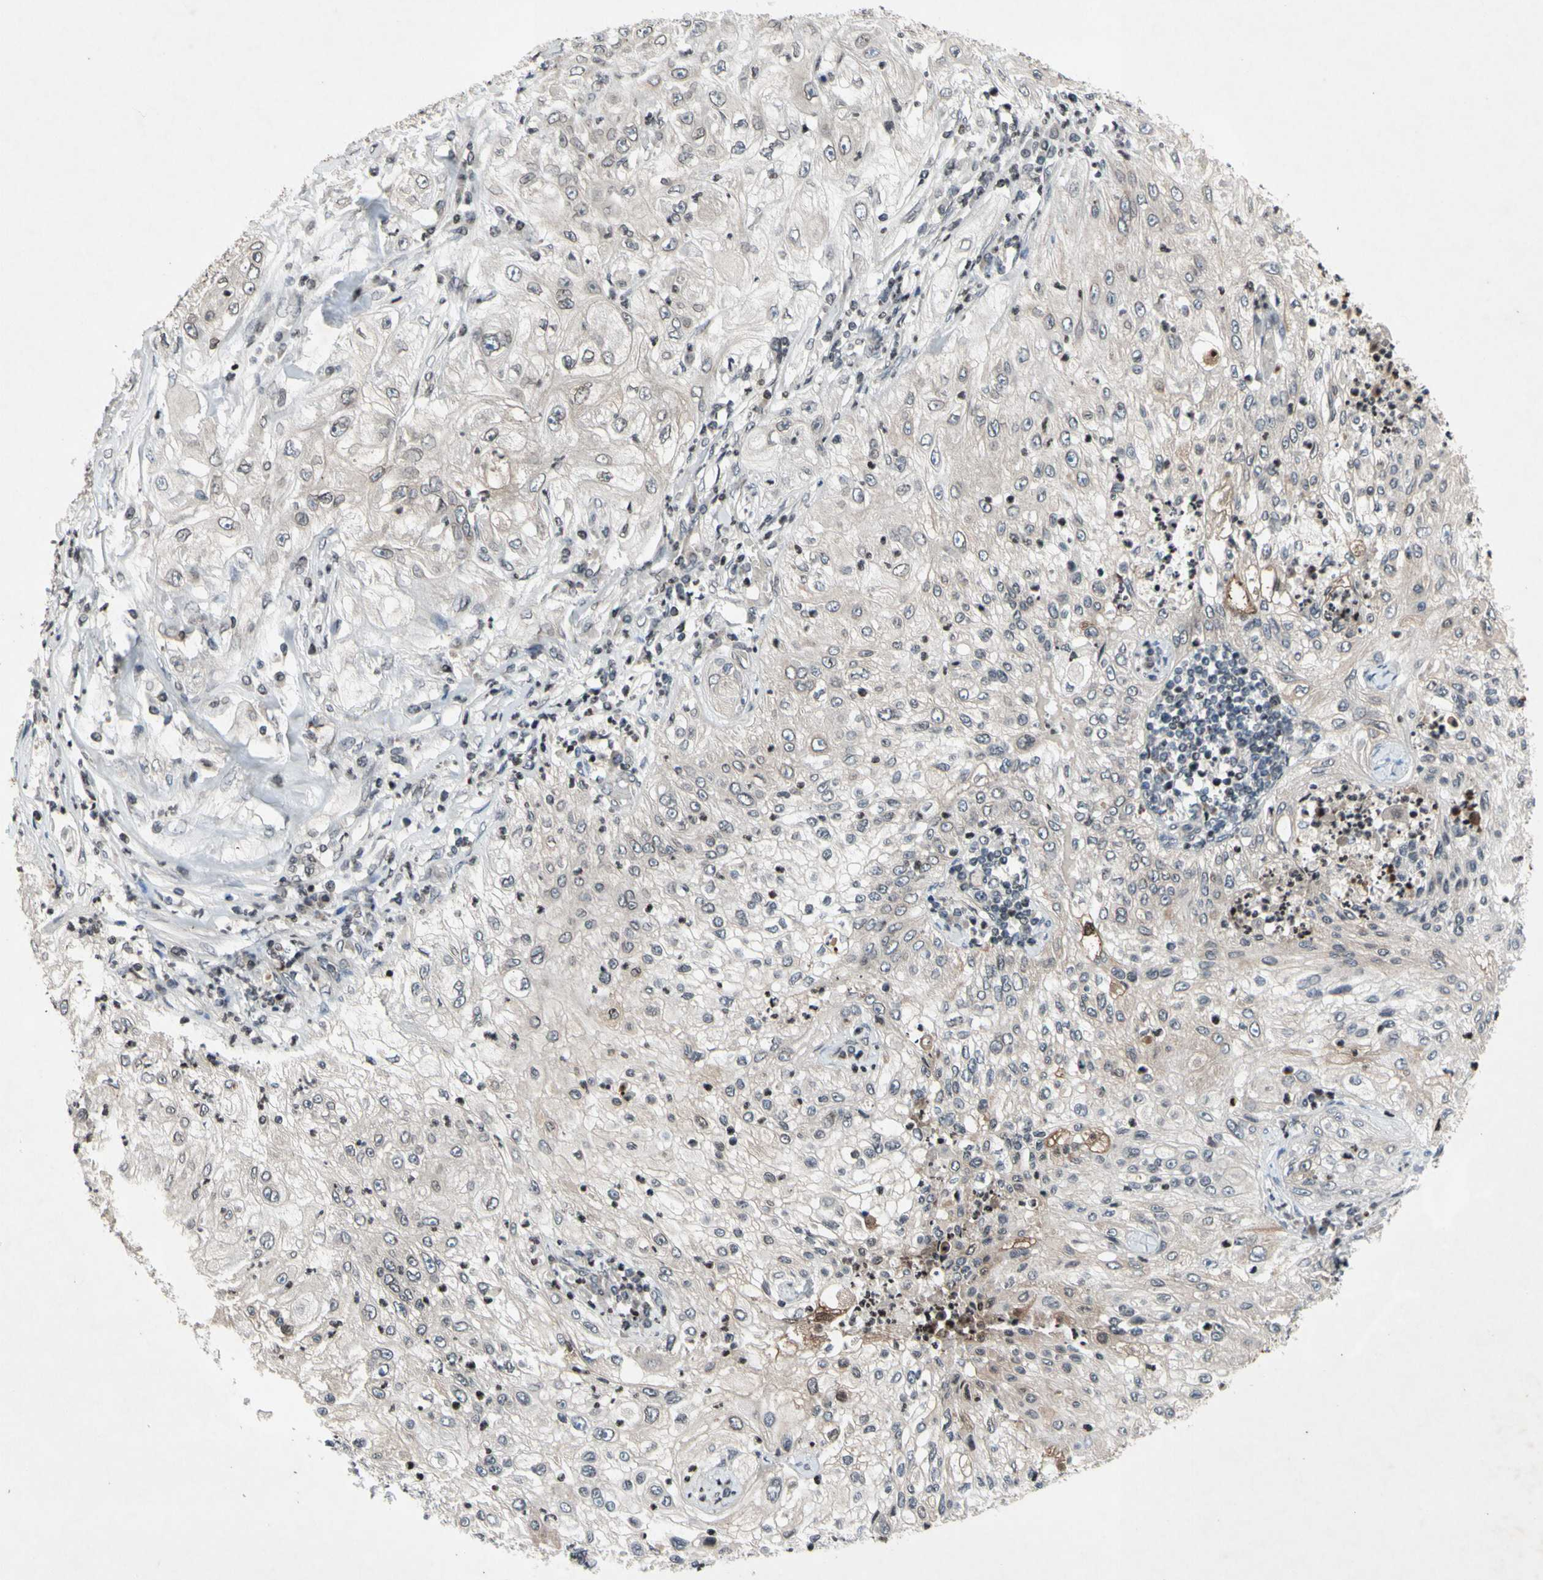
{"staining": {"intensity": "weak", "quantity": "25%-75%", "location": "cytoplasmic/membranous,nuclear"}, "tissue": "lung cancer", "cell_type": "Tumor cells", "image_type": "cancer", "snomed": [{"axis": "morphology", "description": "Inflammation, NOS"}, {"axis": "morphology", "description": "Squamous cell carcinoma, NOS"}, {"axis": "topography", "description": "Lymph node"}, {"axis": "topography", "description": "Soft tissue"}, {"axis": "topography", "description": "Lung"}], "caption": "Immunohistochemistry (IHC) histopathology image of neoplastic tissue: human lung cancer stained using IHC shows low levels of weak protein expression localized specifically in the cytoplasmic/membranous and nuclear of tumor cells, appearing as a cytoplasmic/membranous and nuclear brown color.", "gene": "XPO1", "patient": {"sex": "male", "age": 66}}